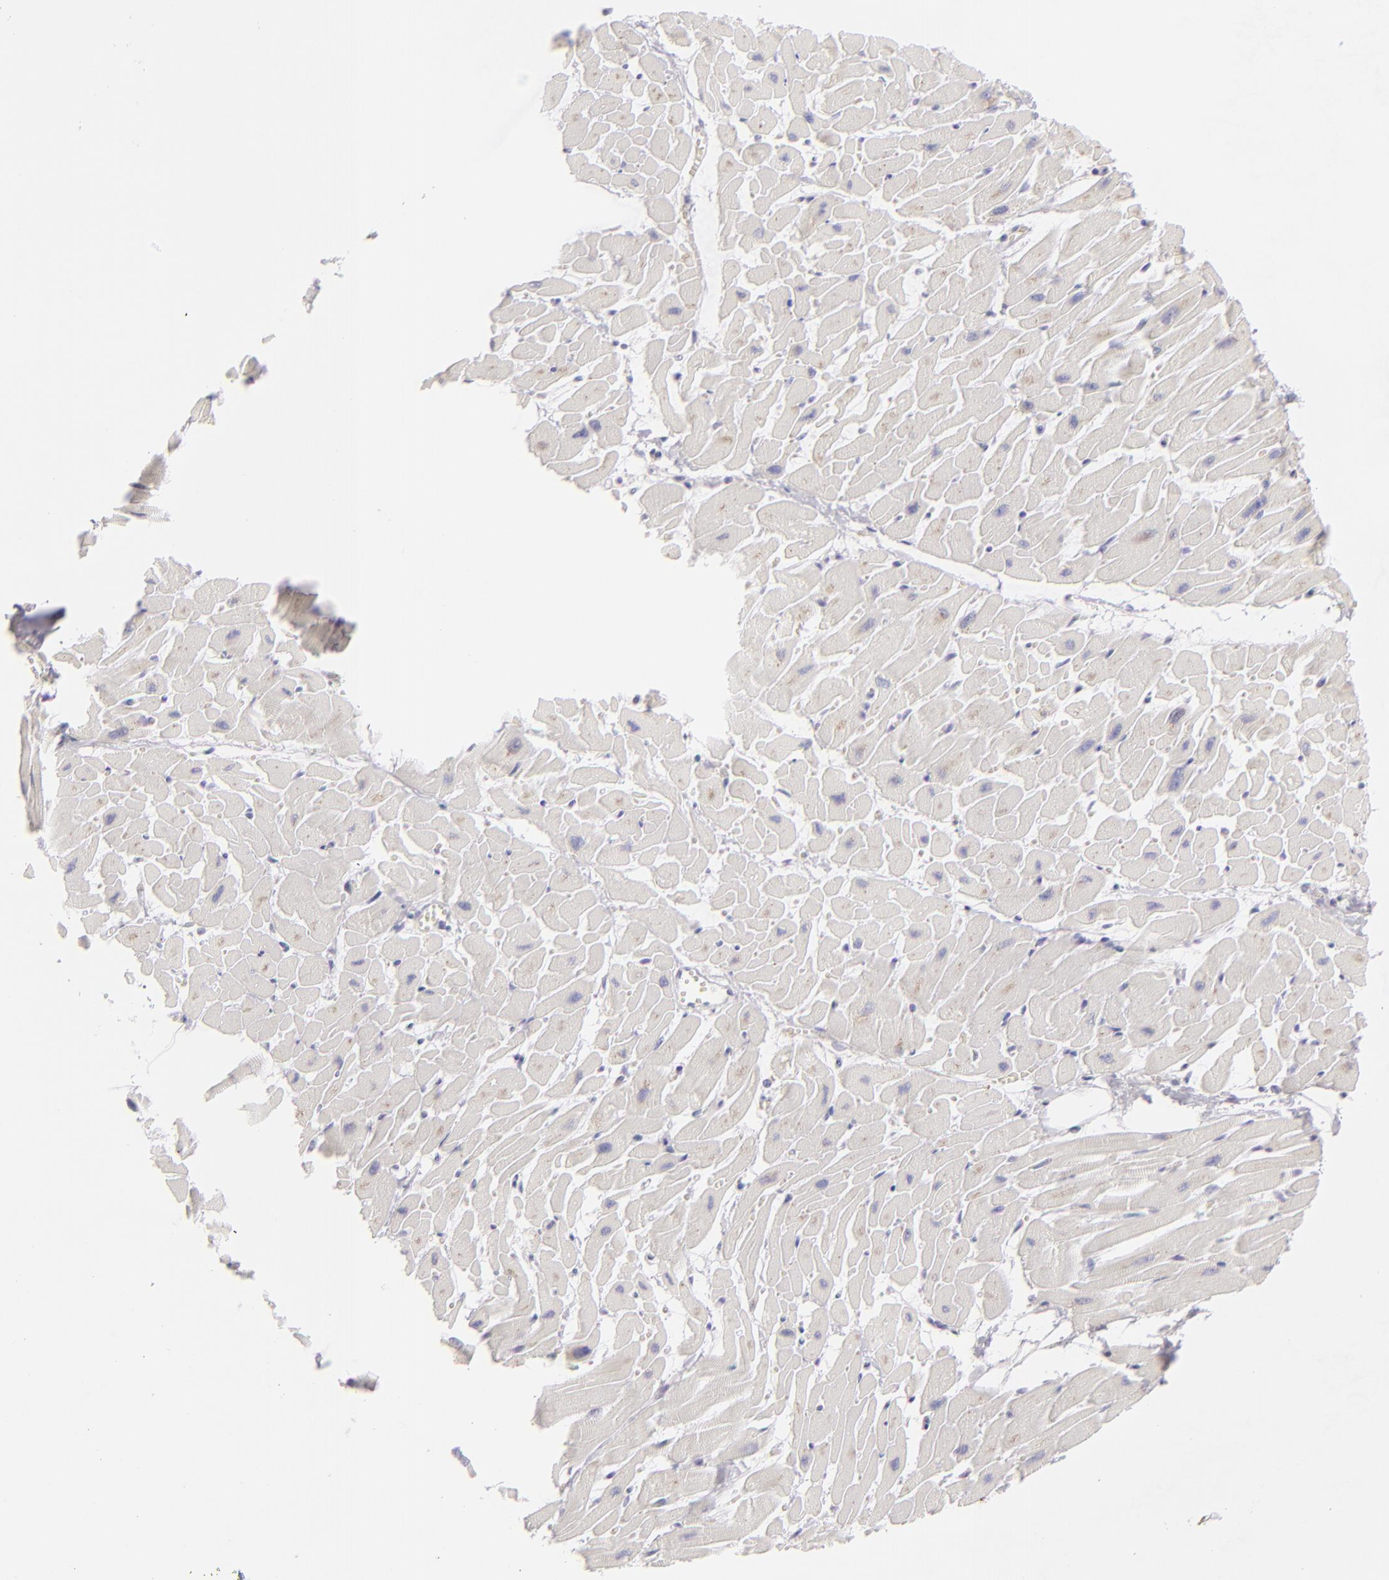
{"staining": {"intensity": "negative", "quantity": "none", "location": "none"}, "tissue": "heart muscle", "cell_type": "Cardiomyocytes", "image_type": "normal", "snomed": [{"axis": "morphology", "description": "Normal tissue, NOS"}, {"axis": "topography", "description": "Heart"}], "caption": "Immunohistochemistry of normal heart muscle shows no positivity in cardiomyocytes.", "gene": "CDX2", "patient": {"sex": "female", "age": 19}}